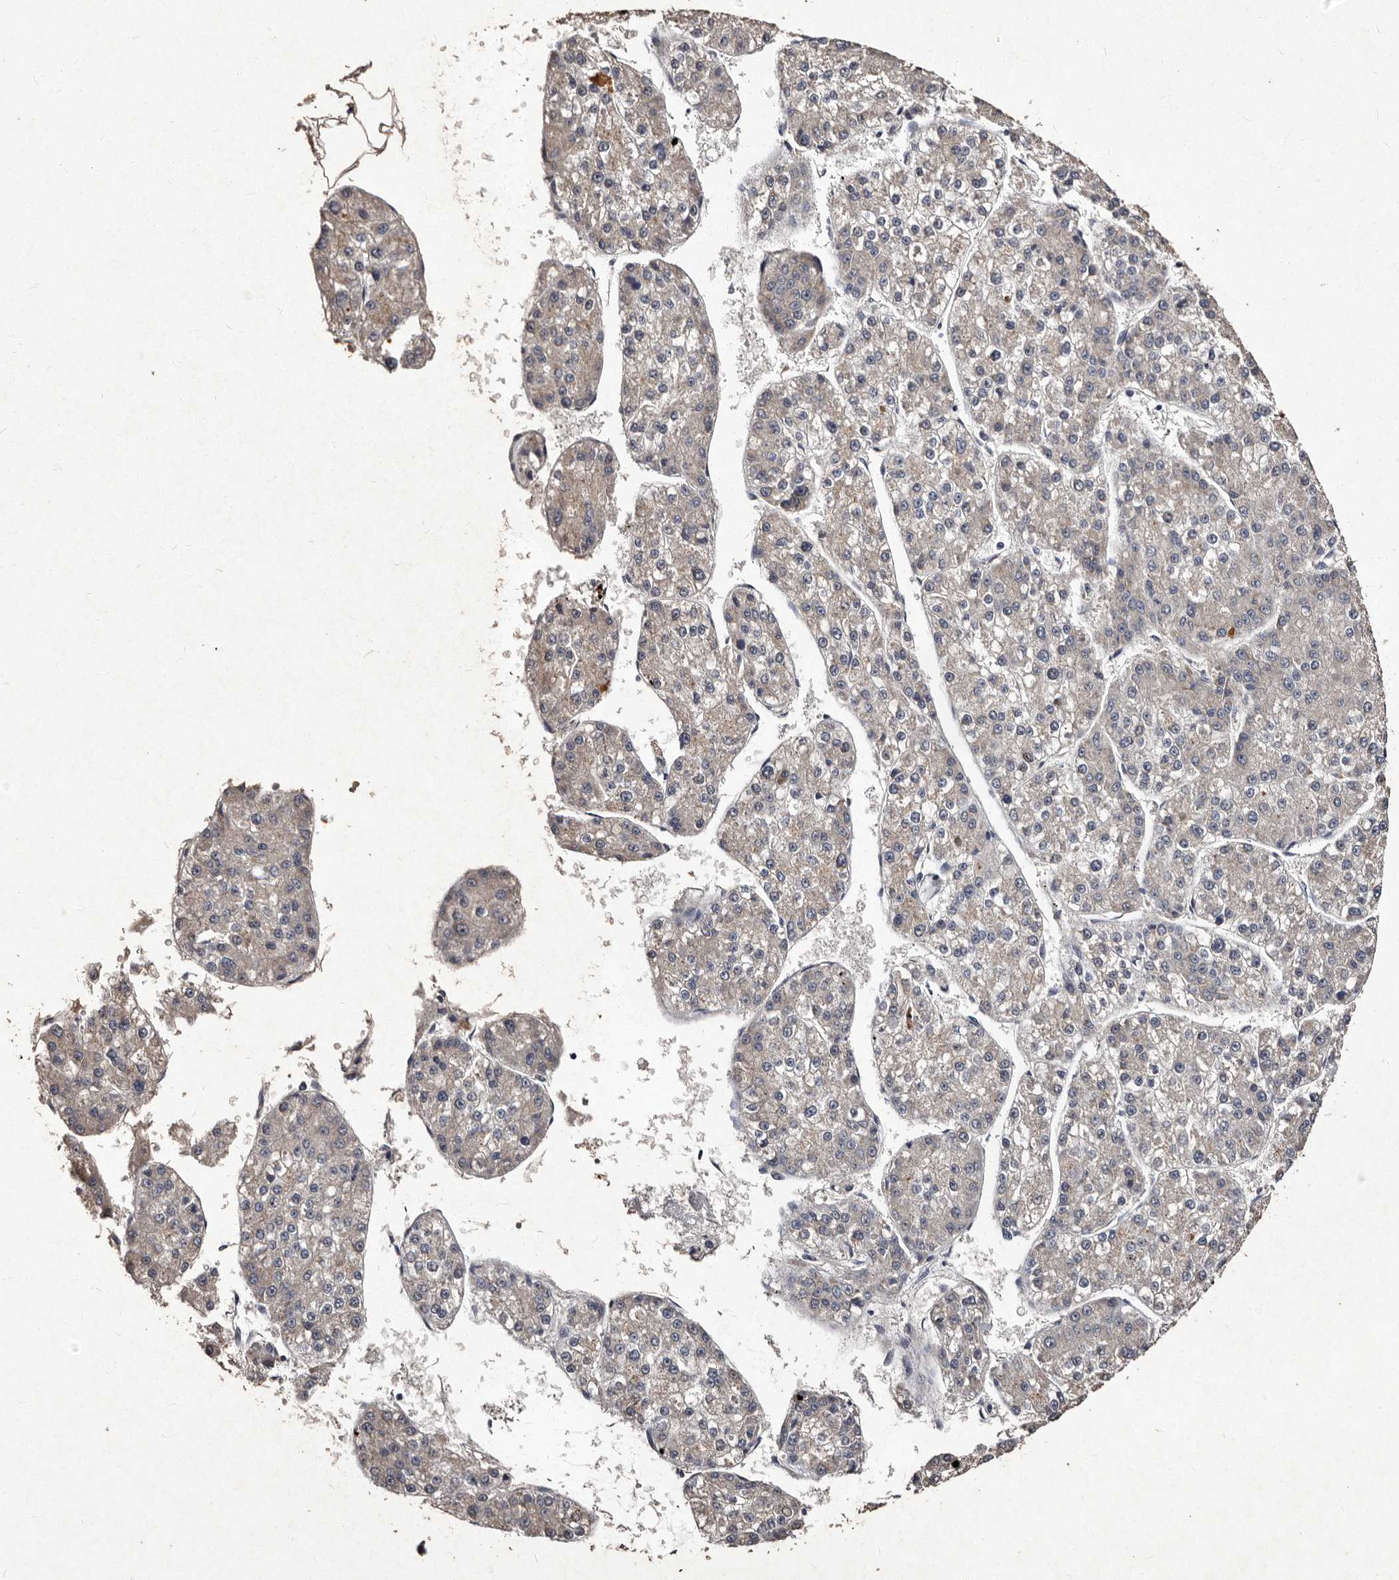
{"staining": {"intensity": "negative", "quantity": "none", "location": "none"}, "tissue": "liver cancer", "cell_type": "Tumor cells", "image_type": "cancer", "snomed": [{"axis": "morphology", "description": "Carcinoma, Hepatocellular, NOS"}, {"axis": "topography", "description": "Liver"}], "caption": "Immunohistochemical staining of liver cancer (hepatocellular carcinoma) shows no significant expression in tumor cells.", "gene": "TFB1M", "patient": {"sex": "female", "age": 73}}